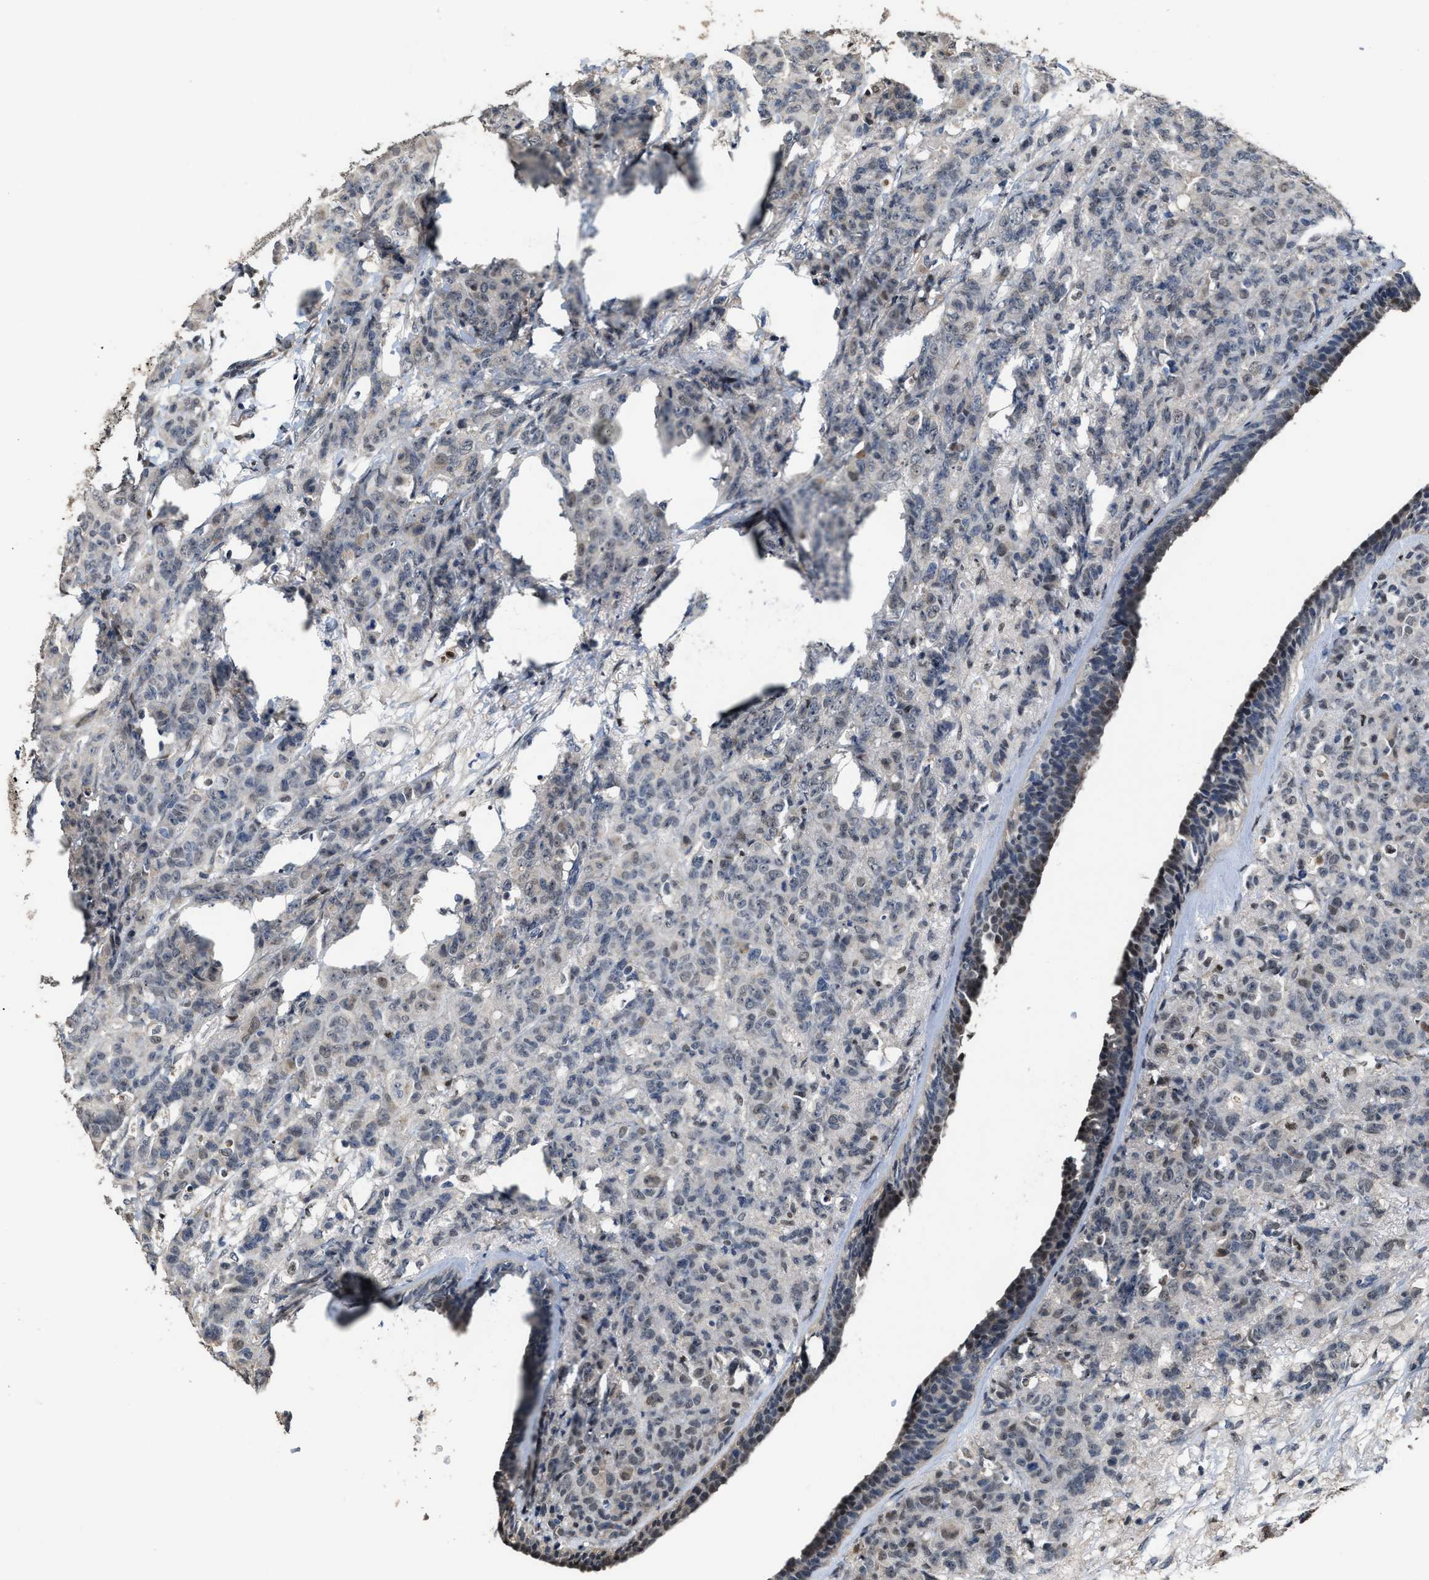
{"staining": {"intensity": "weak", "quantity": "<25%", "location": "nuclear"}, "tissue": "breast cancer", "cell_type": "Tumor cells", "image_type": "cancer", "snomed": [{"axis": "morphology", "description": "Normal tissue, NOS"}, {"axis": "morphology", "description": "Duct carcinoma"}, {"axis": "topography", "description": "Breast"}], "caption": "DAB (3,3'-diaminobenzidine) immunohistochemical staining of human breast cancer shows no significant positivity in tumor cells.", "gene": "ZNF20", "patient": {"sex": "female", "age": 40}}